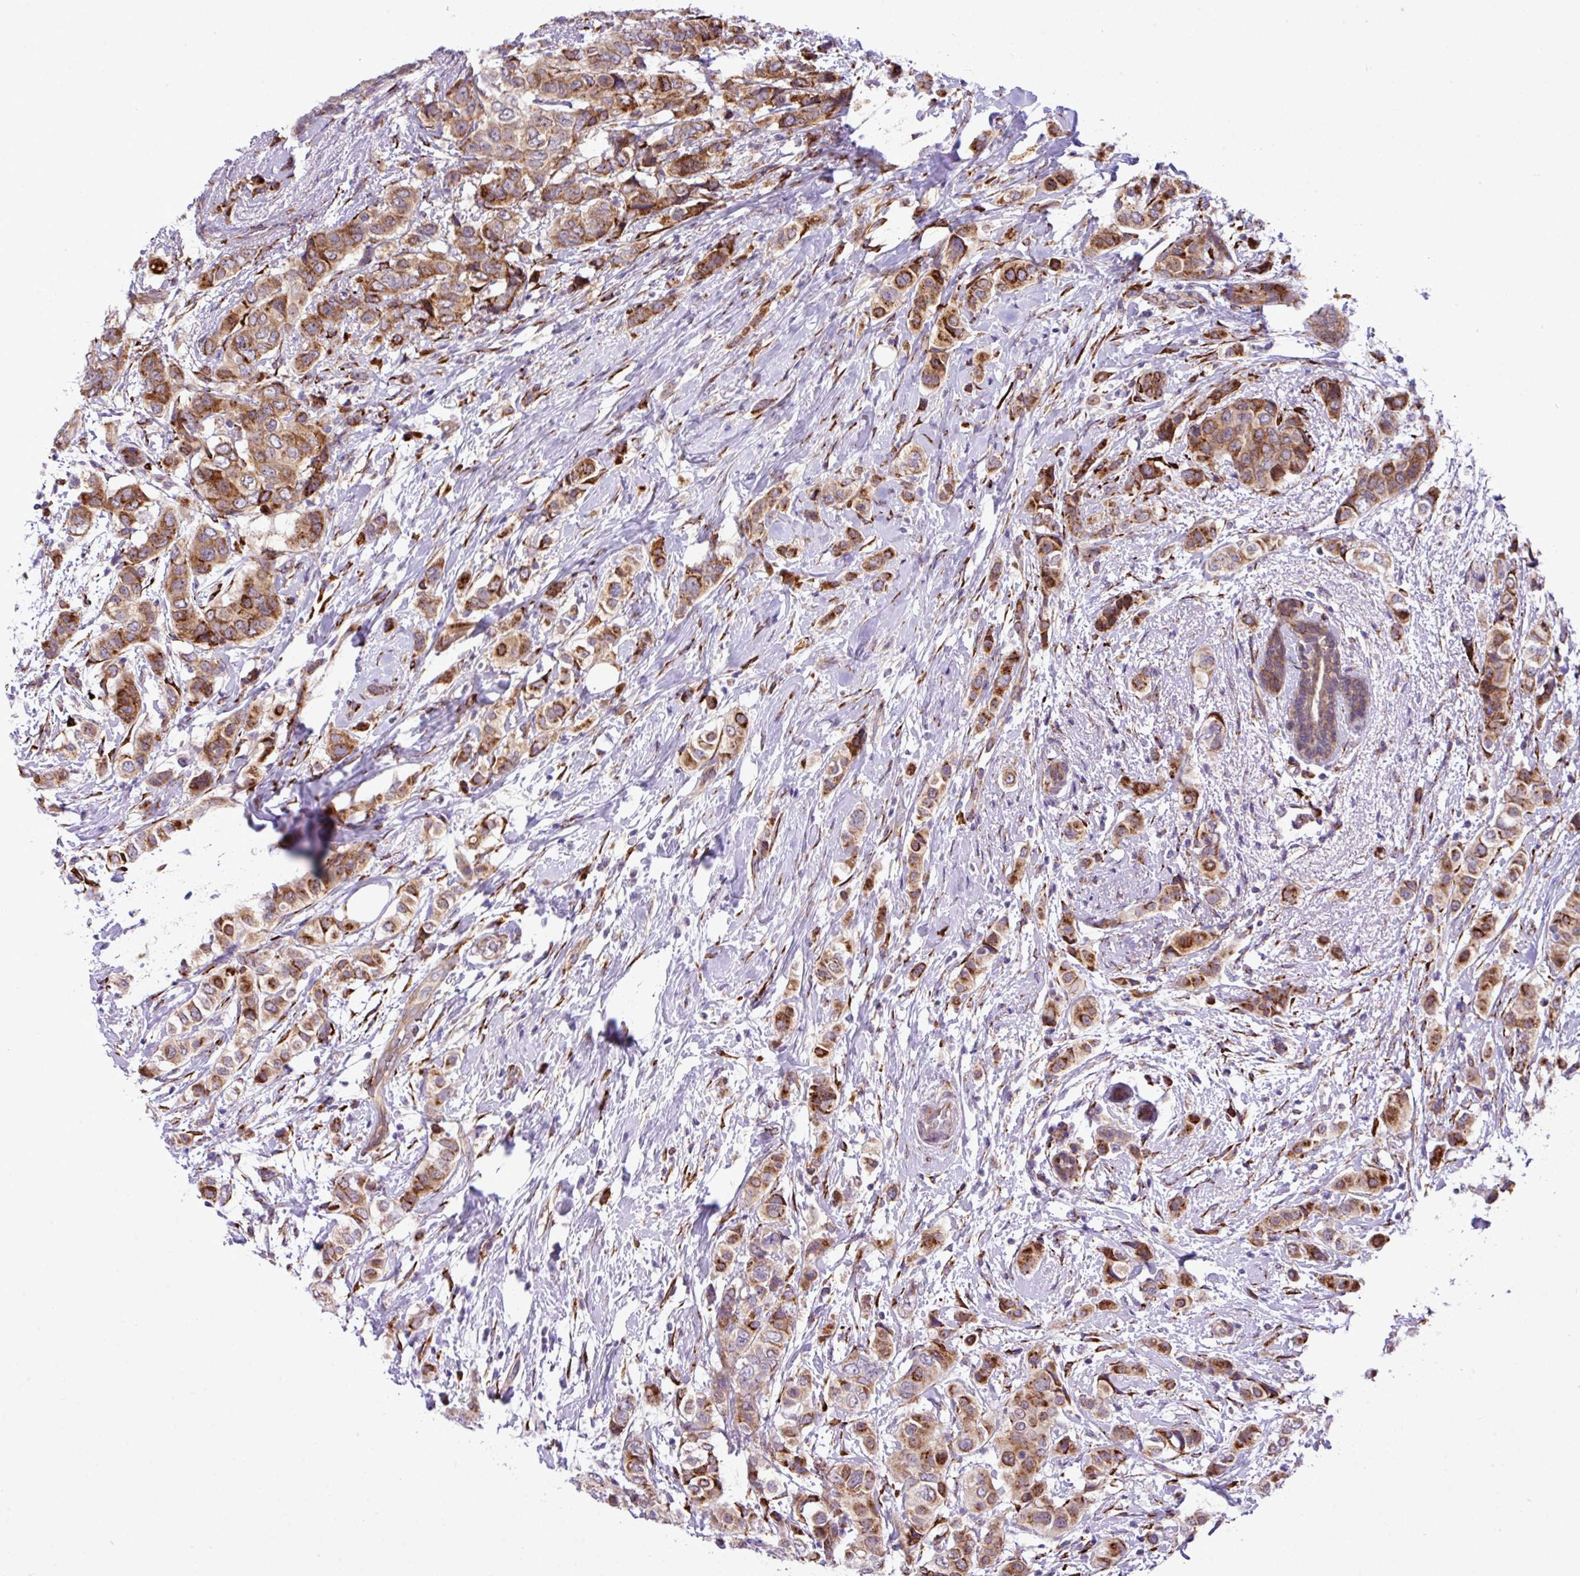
{"staining": {"intensity": "strong", "quantity": "25%-75%", "location": "cytoplasmic/membranous"}, "tissue": "breast cancer", "cell_type": "Tumor cells", "image_type": "cancer", "snomed": [{"axis": "morphology", "description": "Lobular carcinoma"}, {"axis": "topography", "description": "Breast"}], "caption": "A photomicrograph of human lobular carcinoma (breast) stained for a protein demonstrates strong cytoplasmic/membranous brown staining in tumor cells.", "gene": "CFAP97", "patient": {"sex": "female", "age": 51}}